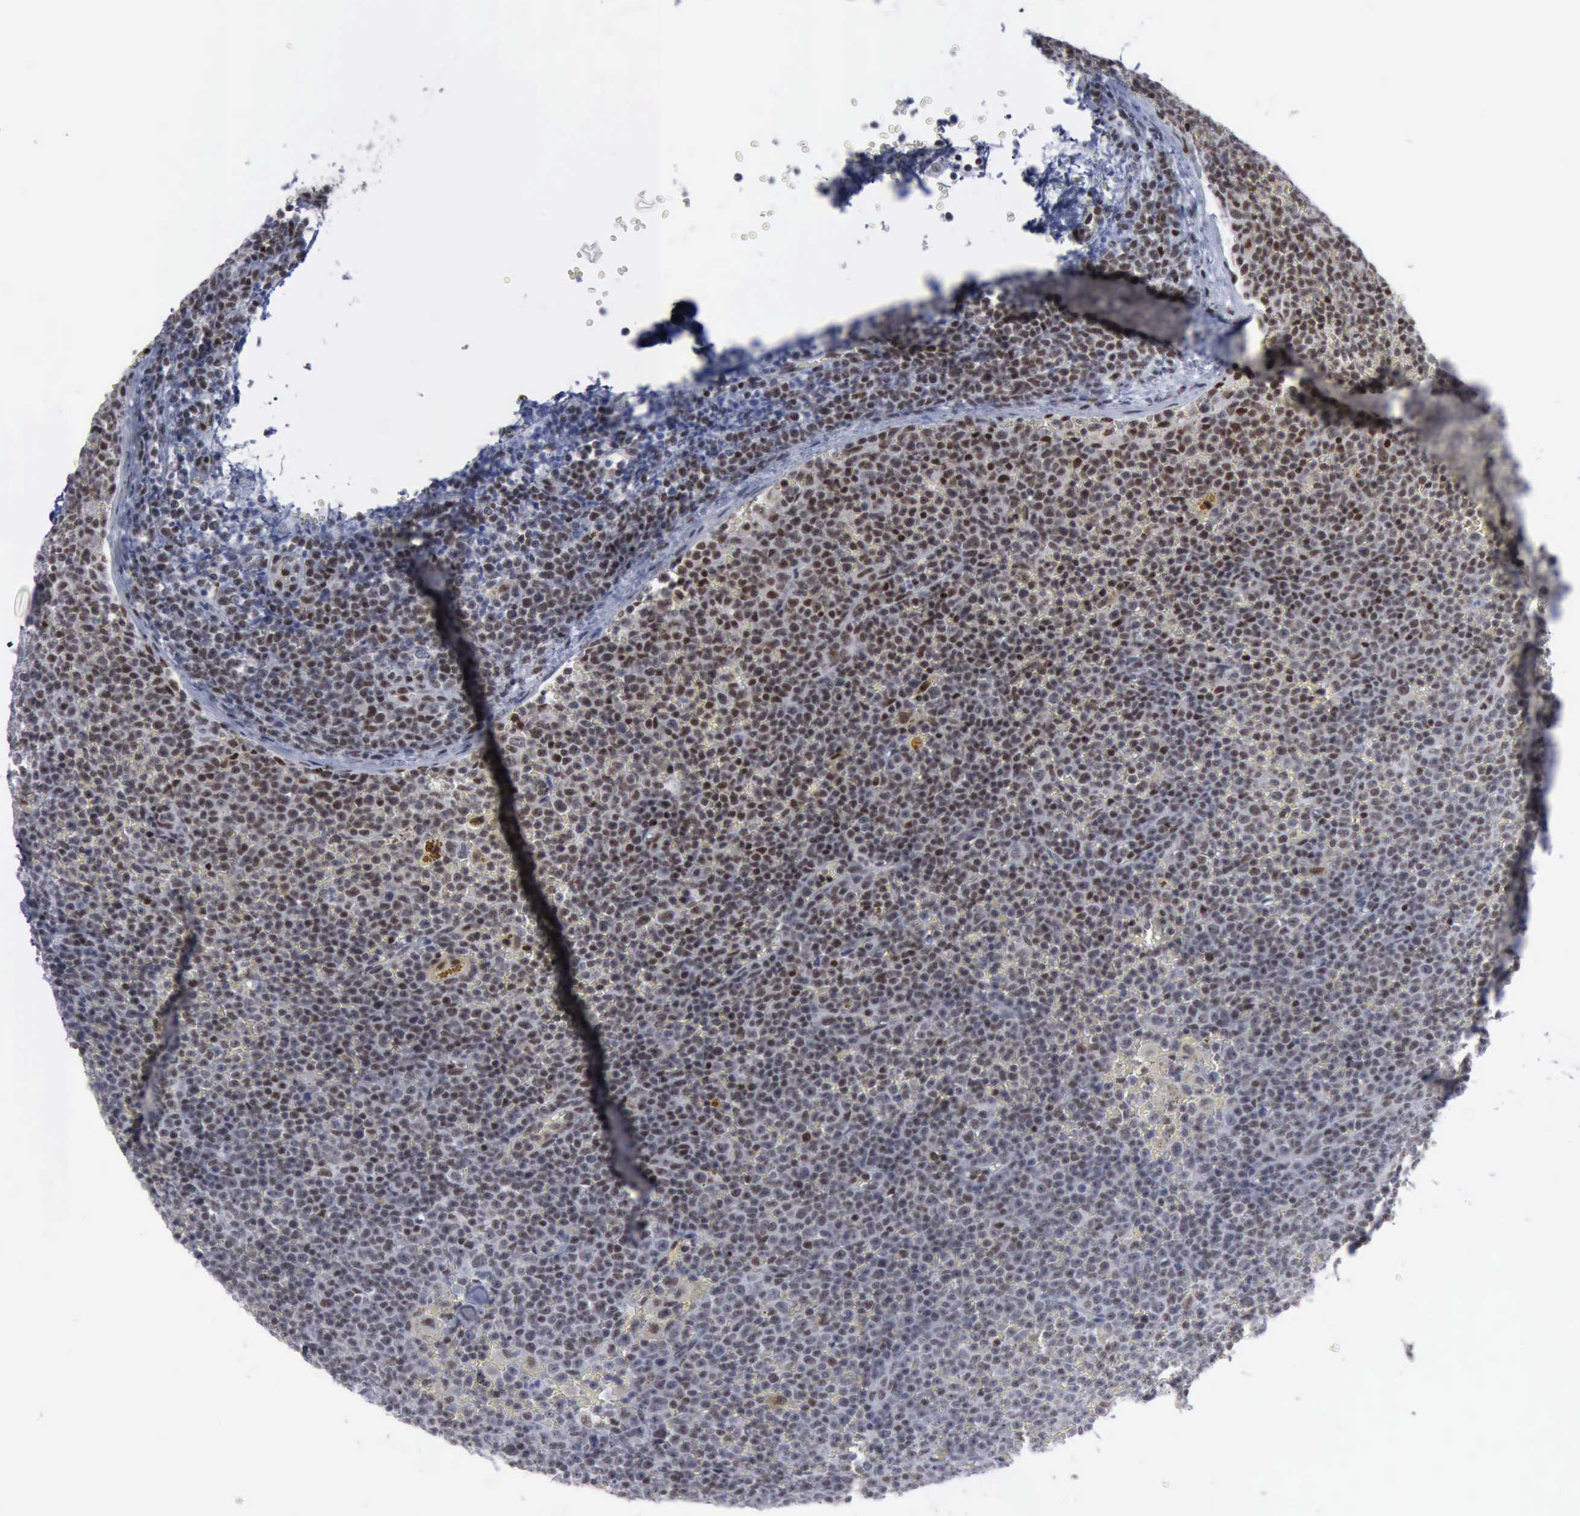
{"staining": {"intensity": "moderate", "quantity": ">75%", "location": "nuclear"}, "tissue": "lymphoma", "cell_type": "Tumor cells", "image_type": "cancer", "snomed": [{"axis": "morphology", "description": "Malignant lymphoma, non-Hodgkin's type, Low grade"}, {"axis": "topography", "description": "Lymph node"}], "caption": "IHC of human lymphoma exhibits medium levels of moderate nuclear expression in about >75% of tumor cells. Nuclei are stained in blue.", "gene": "XPA", "patient": {"sex": "male", "age": 50}}